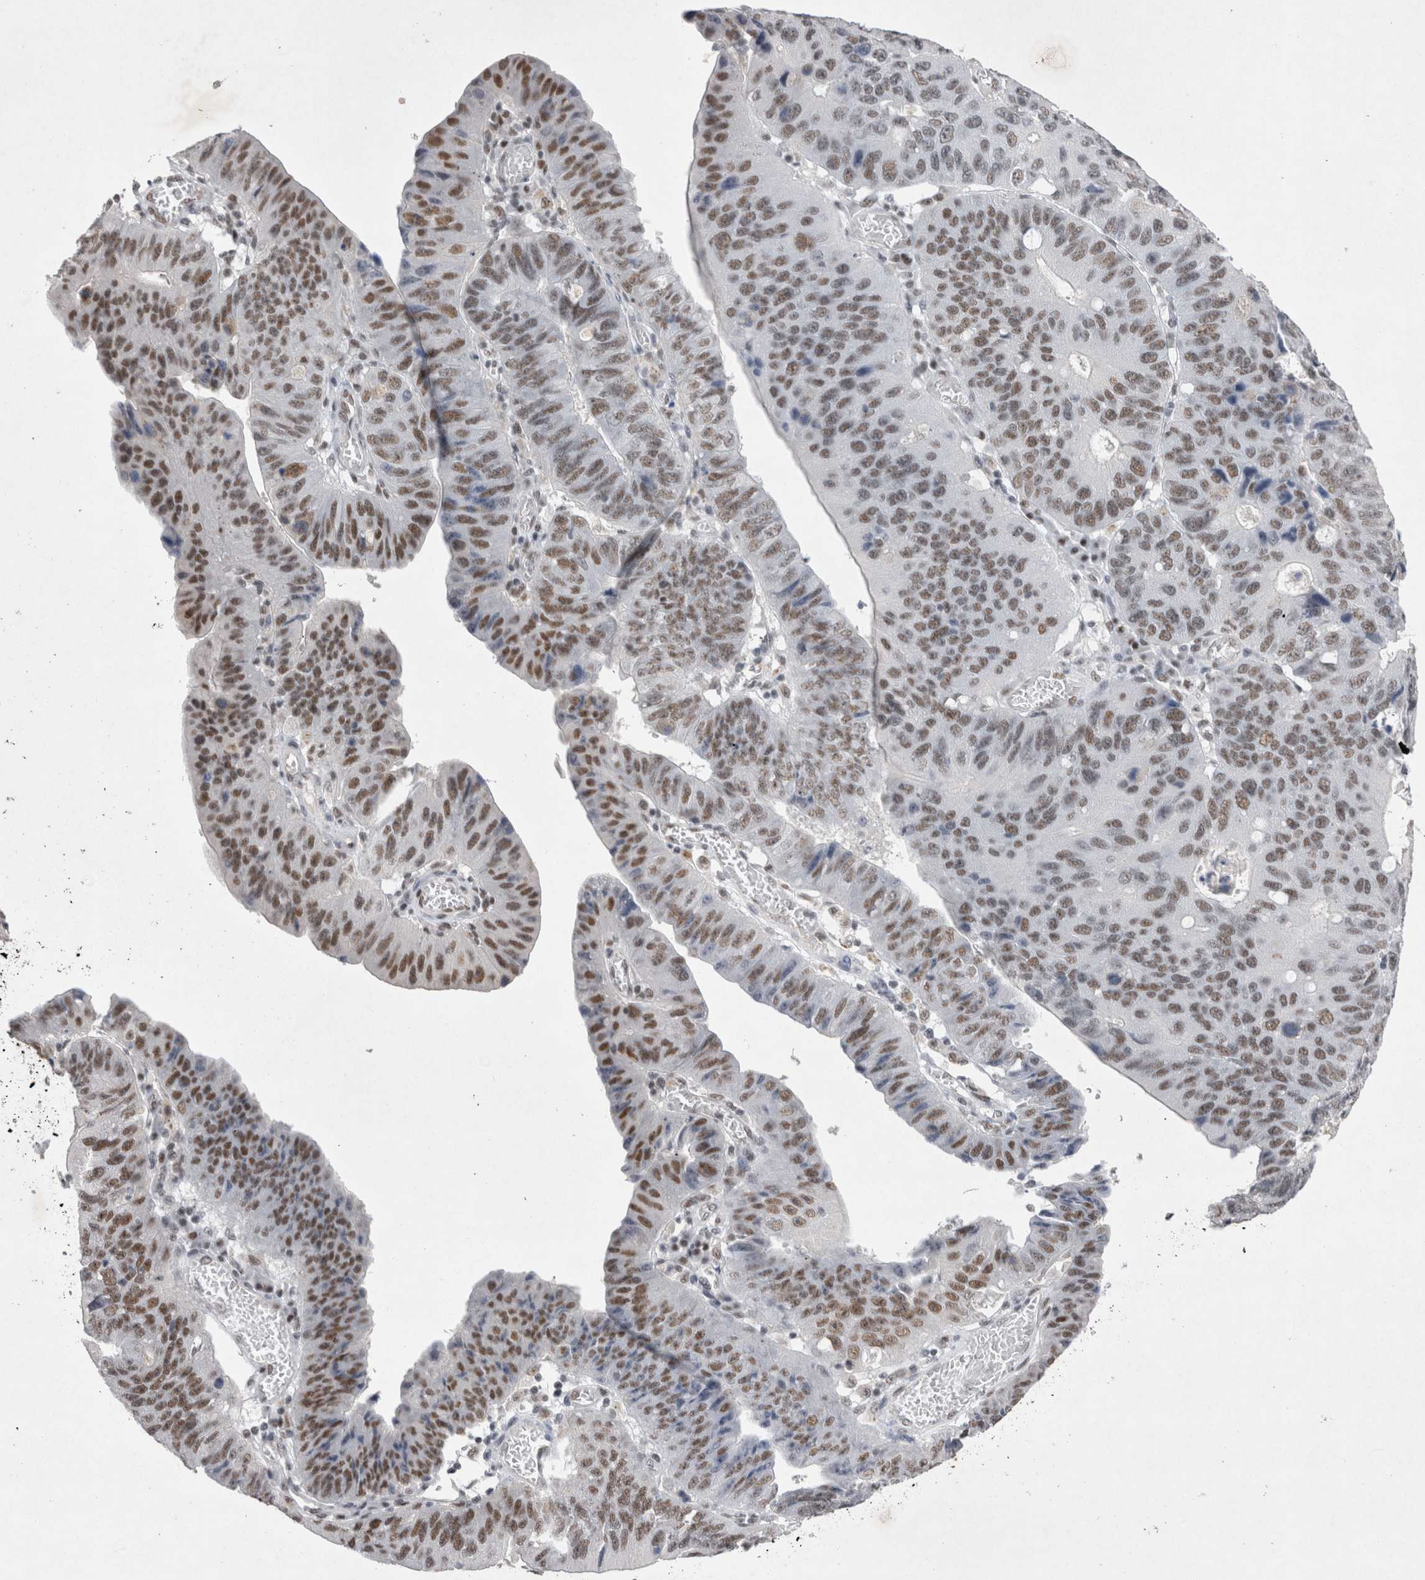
{"staining": {"intensity": "moderate", "quantity": ">75%", "location": "nuclear"}, "tissue": "stomach cancer", "cell_type": "Tumor cells", "image_type": "cancer", "snomed": [{"axis": "morphology", "description": "Adenocarcinoma, NOS"}, {"axis": "topography", "description": "Stomach"}], "caption": "IHC micrograph of neoplastic tissue: human stomach cancer (adenocarcinoma) stained using immunohistochemistry displays medium levels of moderate protein expression localized specifically in the nuclear of tumor cells, appearing as a nuclear brown color.", "gene": "RBM6", "patient": {"sex": "male", "age": 59}}